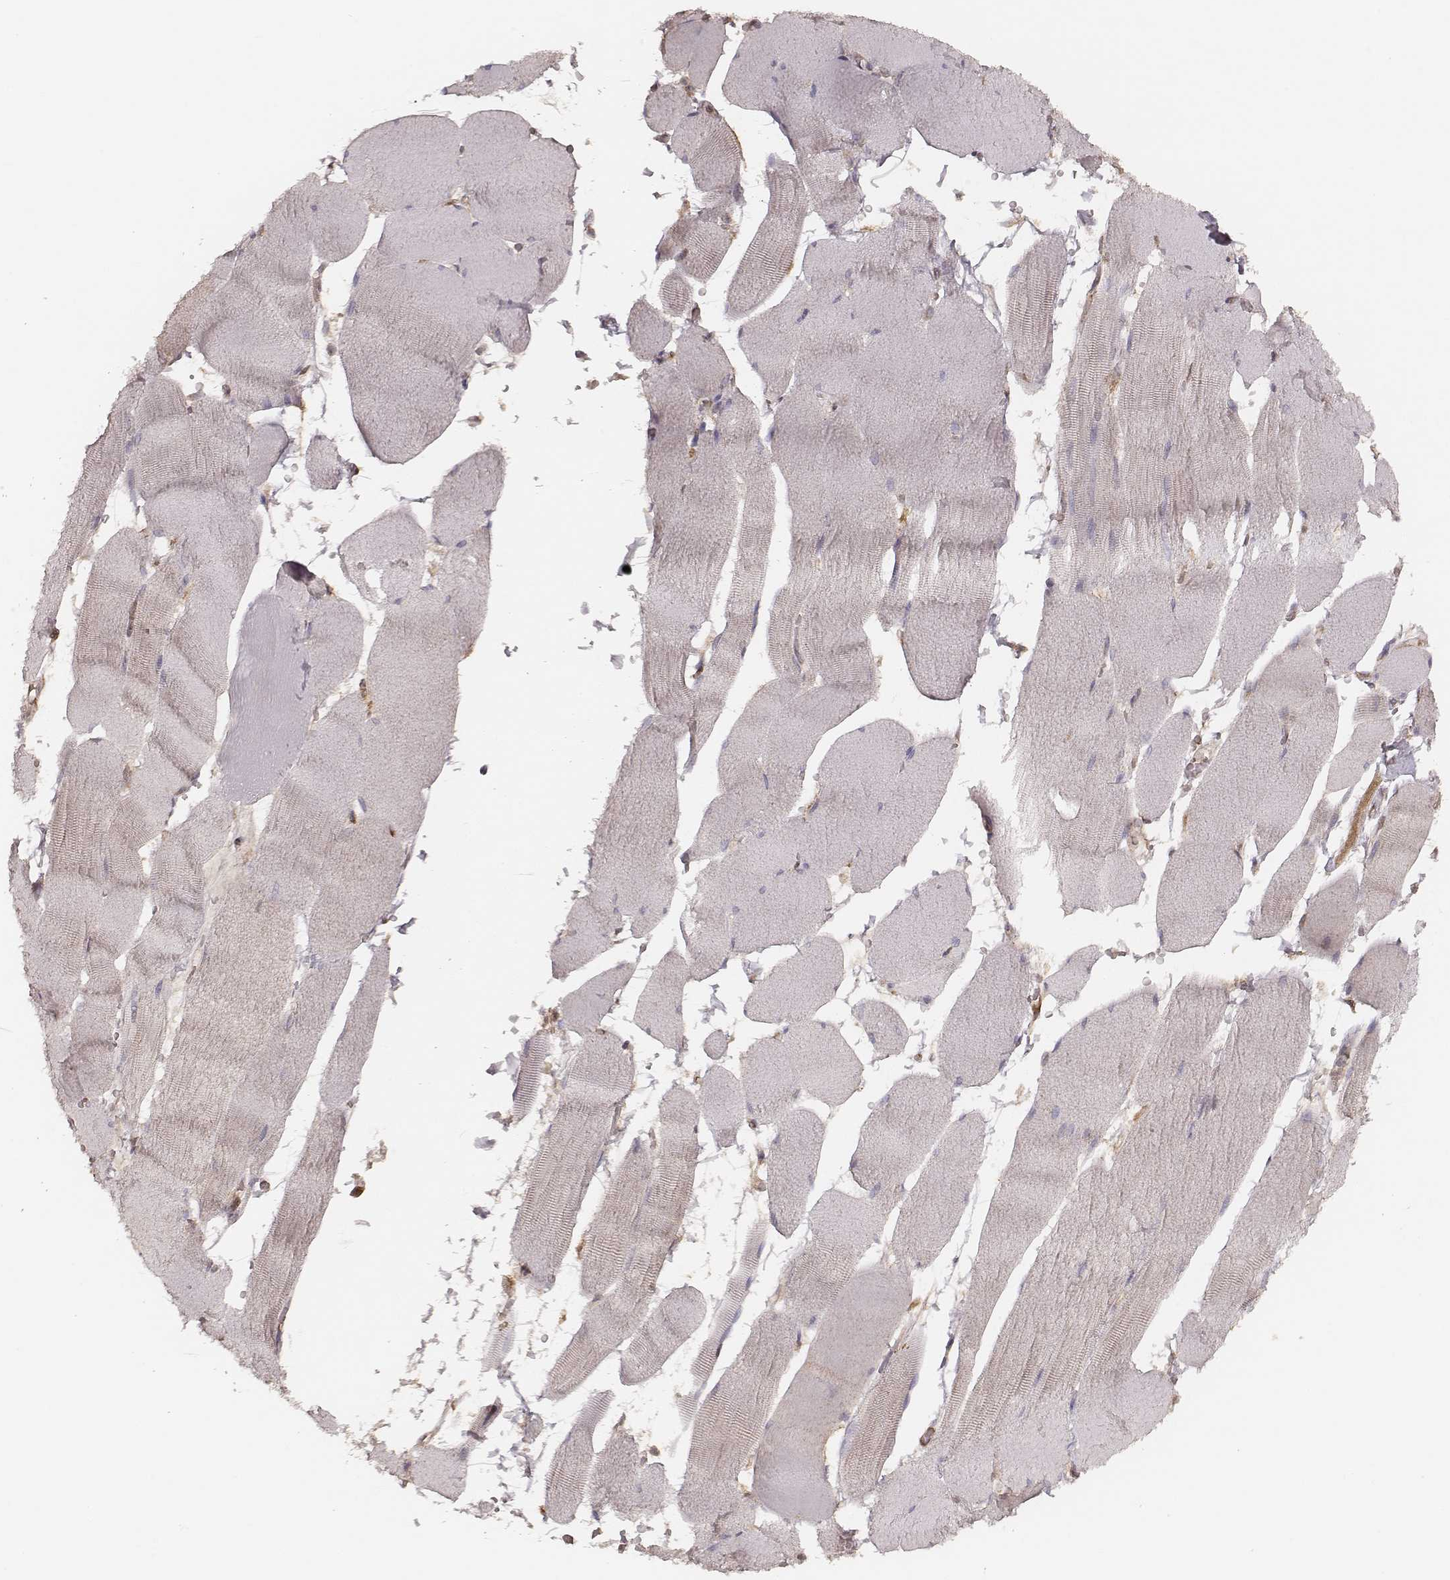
{"staining": {"intensity": "negative", "quantity": "none", "location": "none"}, "tissue": "skeletal muscle", "cell_type": "Myocytes", "image_type": "normal", "snomed": [{"axis": "morphology", "description": "Normal tissue, NOS"}, {"axis": "topography", "description": "Skeletal muscle"}], "caption": "The IHC micrograph has no significant staining in myocytes of skeletal muscle.", "gene": "CARS1", "patient": {"sex": "male", "age": 56}}